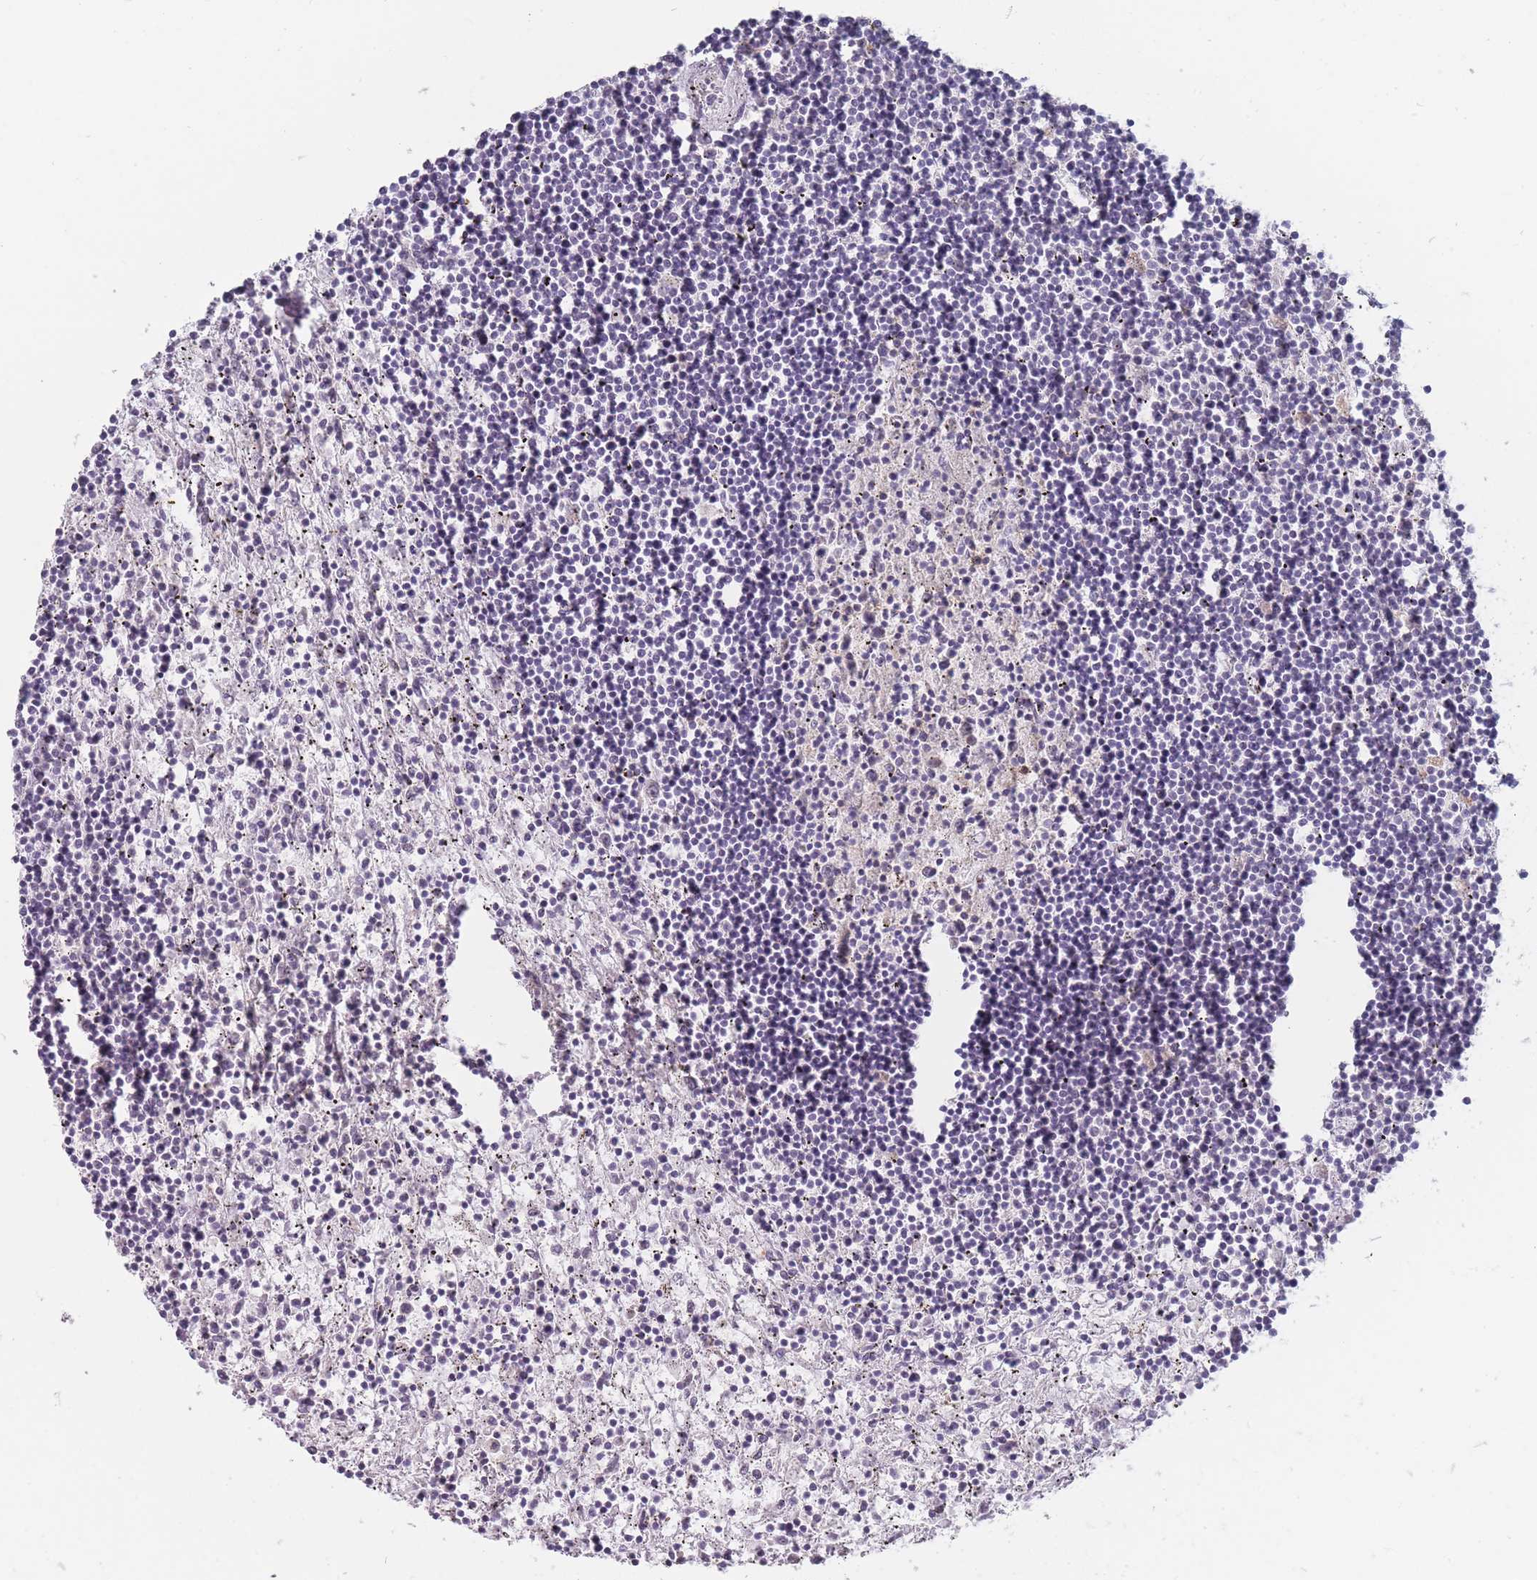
{"staining": {"intensity": "negative", "quantity": "none", "location": "none"}, "tissue": "lymphoma", "cell_type": "Tumor cells", "image_type": "cancer", "snomed": [{"axis": "morphology", "description": "Malignant lymphoma, non-Hodgkin's type, Low grade"}, {"axis": "topography", "description": "Spleen"}], "caption": "This is an immunohistochemistry micrograph of human lymphoma. There is no expression in tumor cells.", "gene": "PCDH12", "patient": {"sex": "male", "age": 76}}